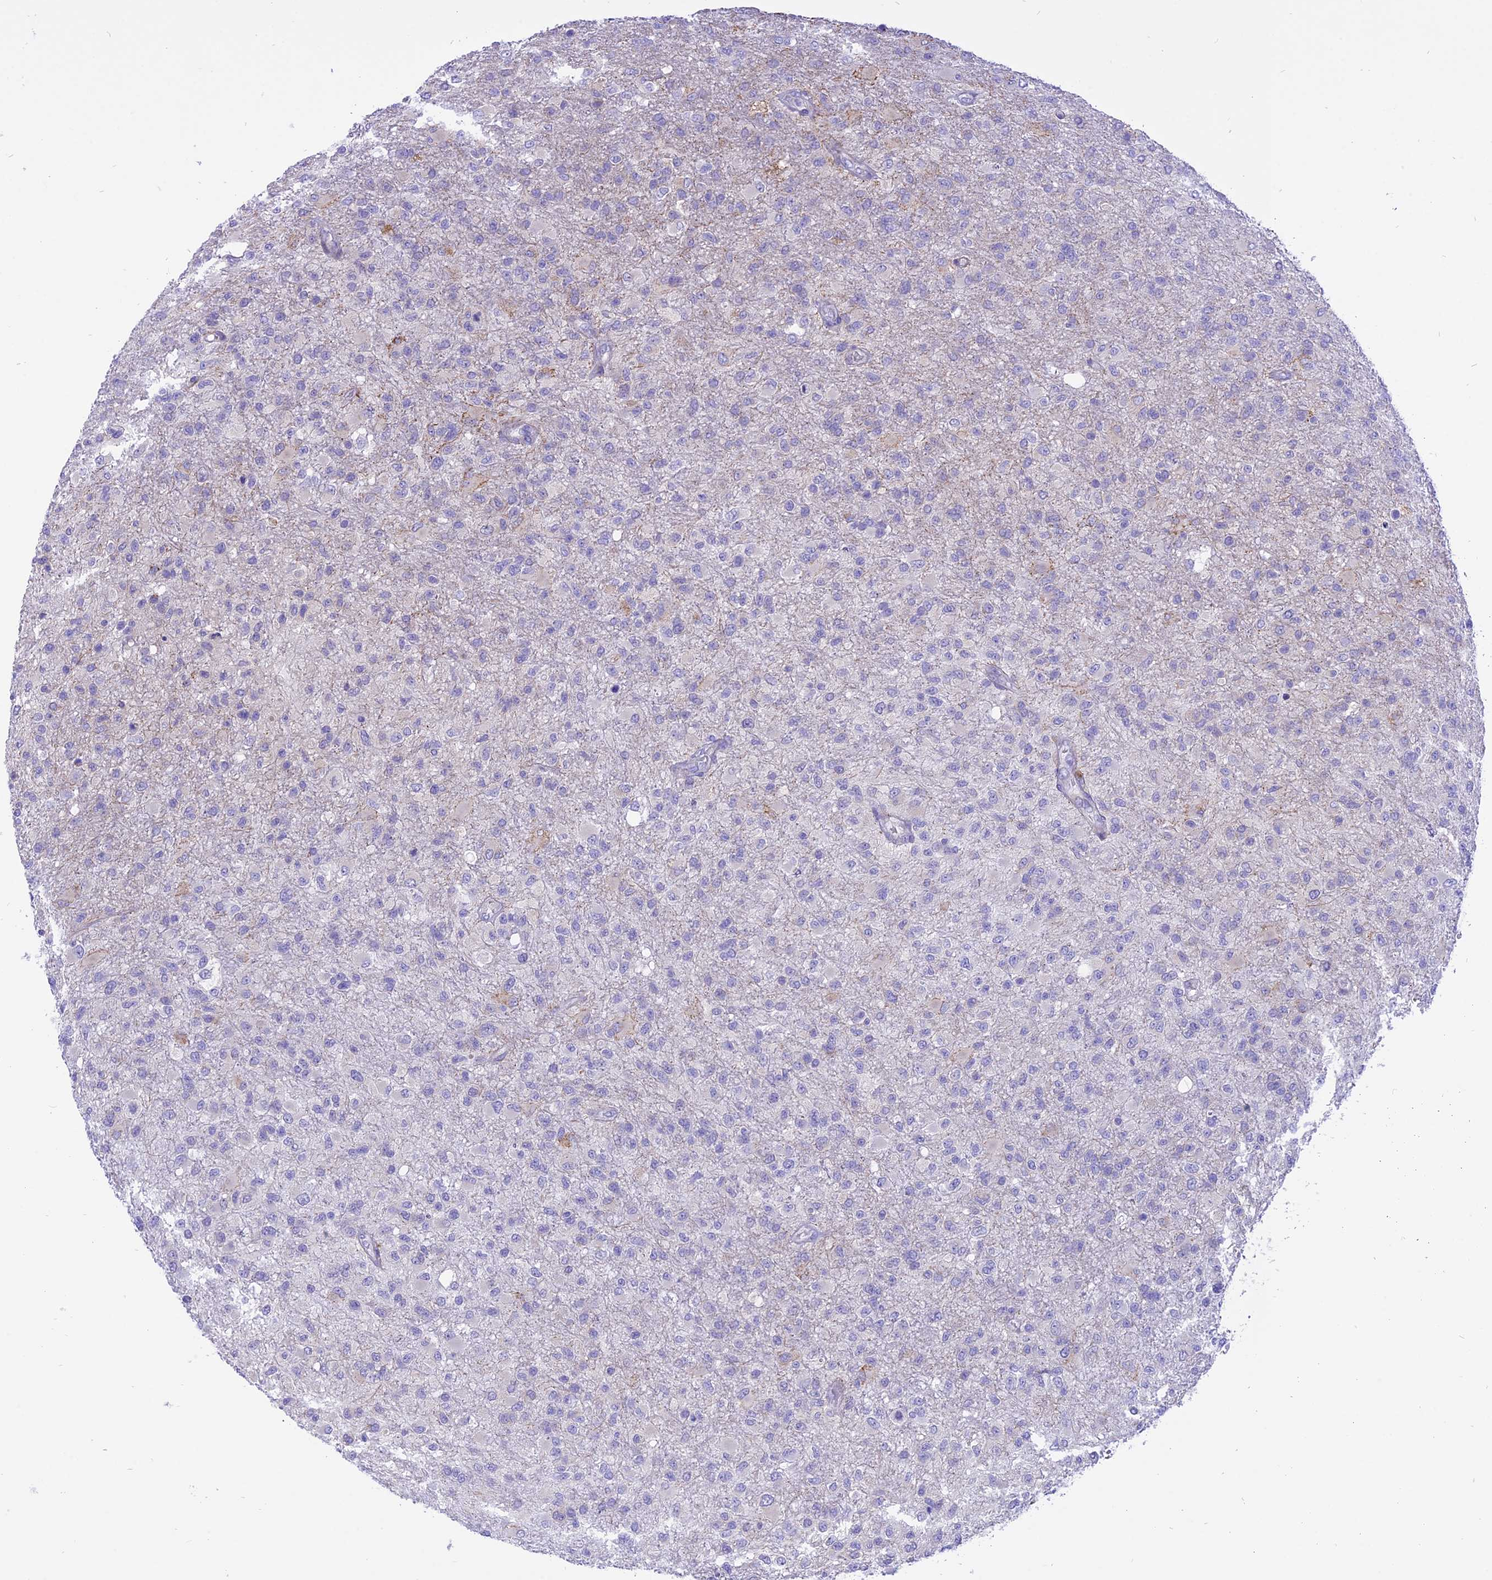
{"staining": {"intensity": "negative", "quantity": "none", "location": "none"}, "tissue": "glioma", "cell_type": "Tumor cells", "image_type": "cancer", "snomed": [{"axis": "morphology", "description": "Glioma, malignant, High grade"}, {"axis": "topography", "description": "Brain"}], "caption": "A photomicrograph of human glioma is negative for staining in tumor cells.", "gene": "ARMCX6", "patient": {"sex": "female", "age": 74}}